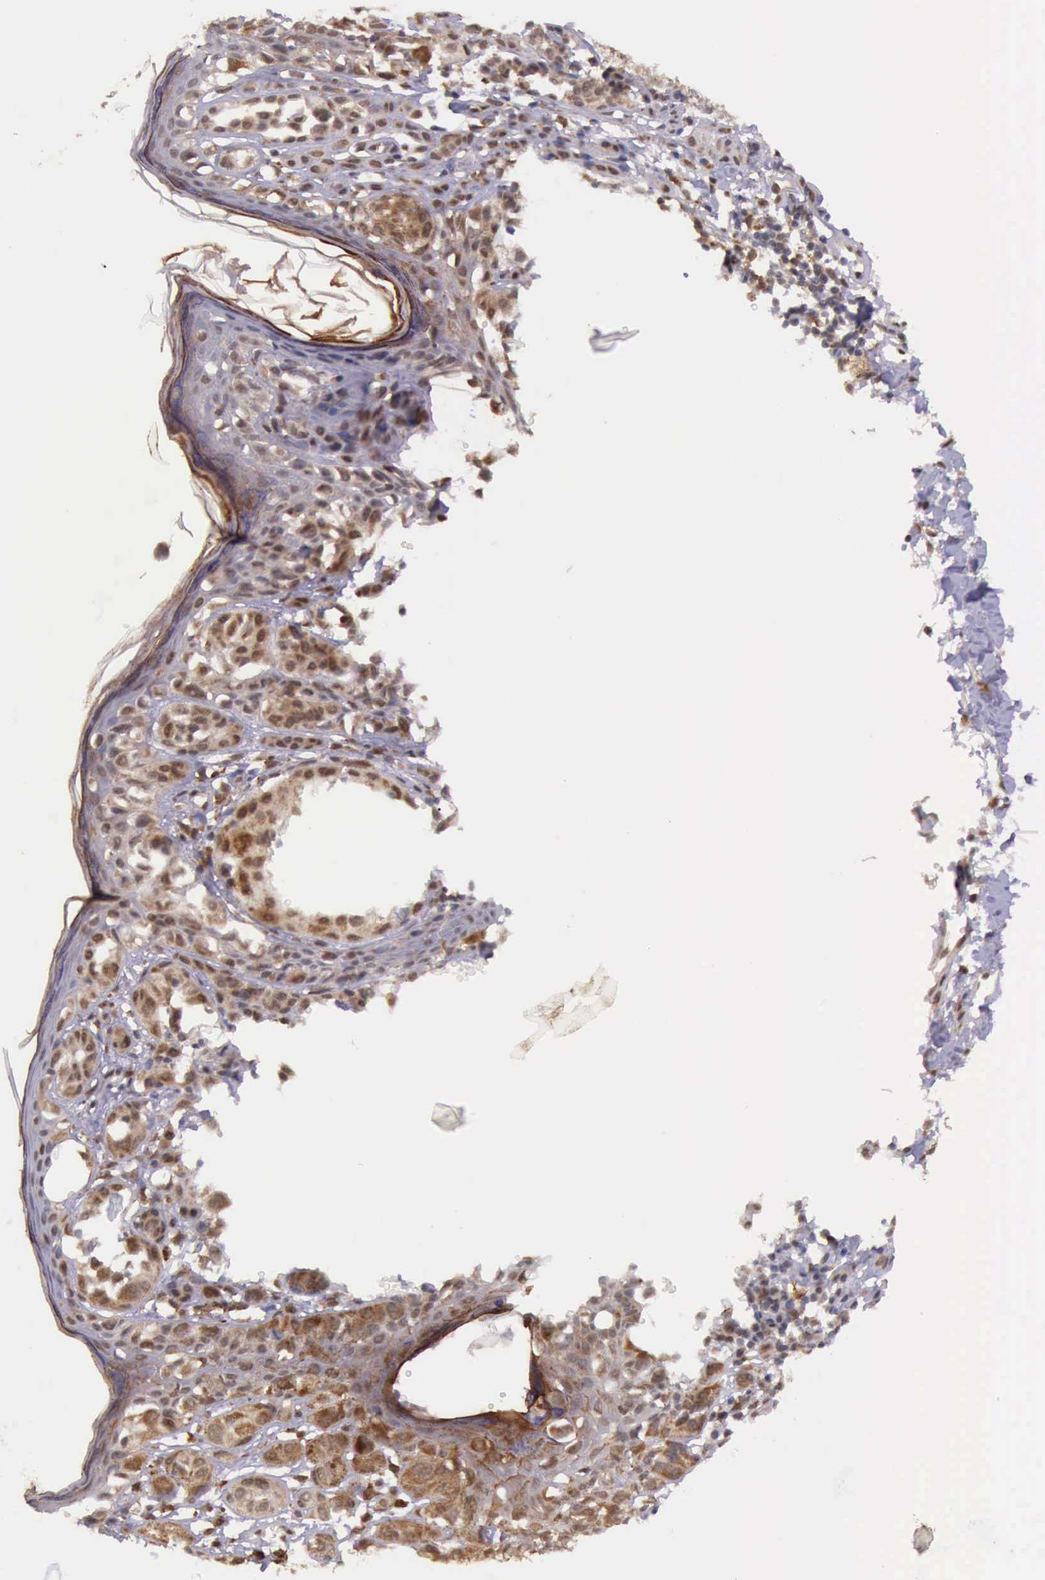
{"staining": {"intensity": "strong", "quantity": ">75%", "location": "cytoplasmic/membranous"}, "tissue": "melanoma", "cell_type": "Tumor cells", "image_type": "cancer", "snomed": [{"axis": "morphology", "description": "Malignant melanoma, NOS"}, {"axis": "topography", "description": "Skin"}], "caption": "A histopathology image of human malignant melanoma stained for a protein shows strong cytoplasmic/membranous brown staining in tumor cells.", "gene": "ARMCX3", "patient": {"sex": "male", "age": 40}}